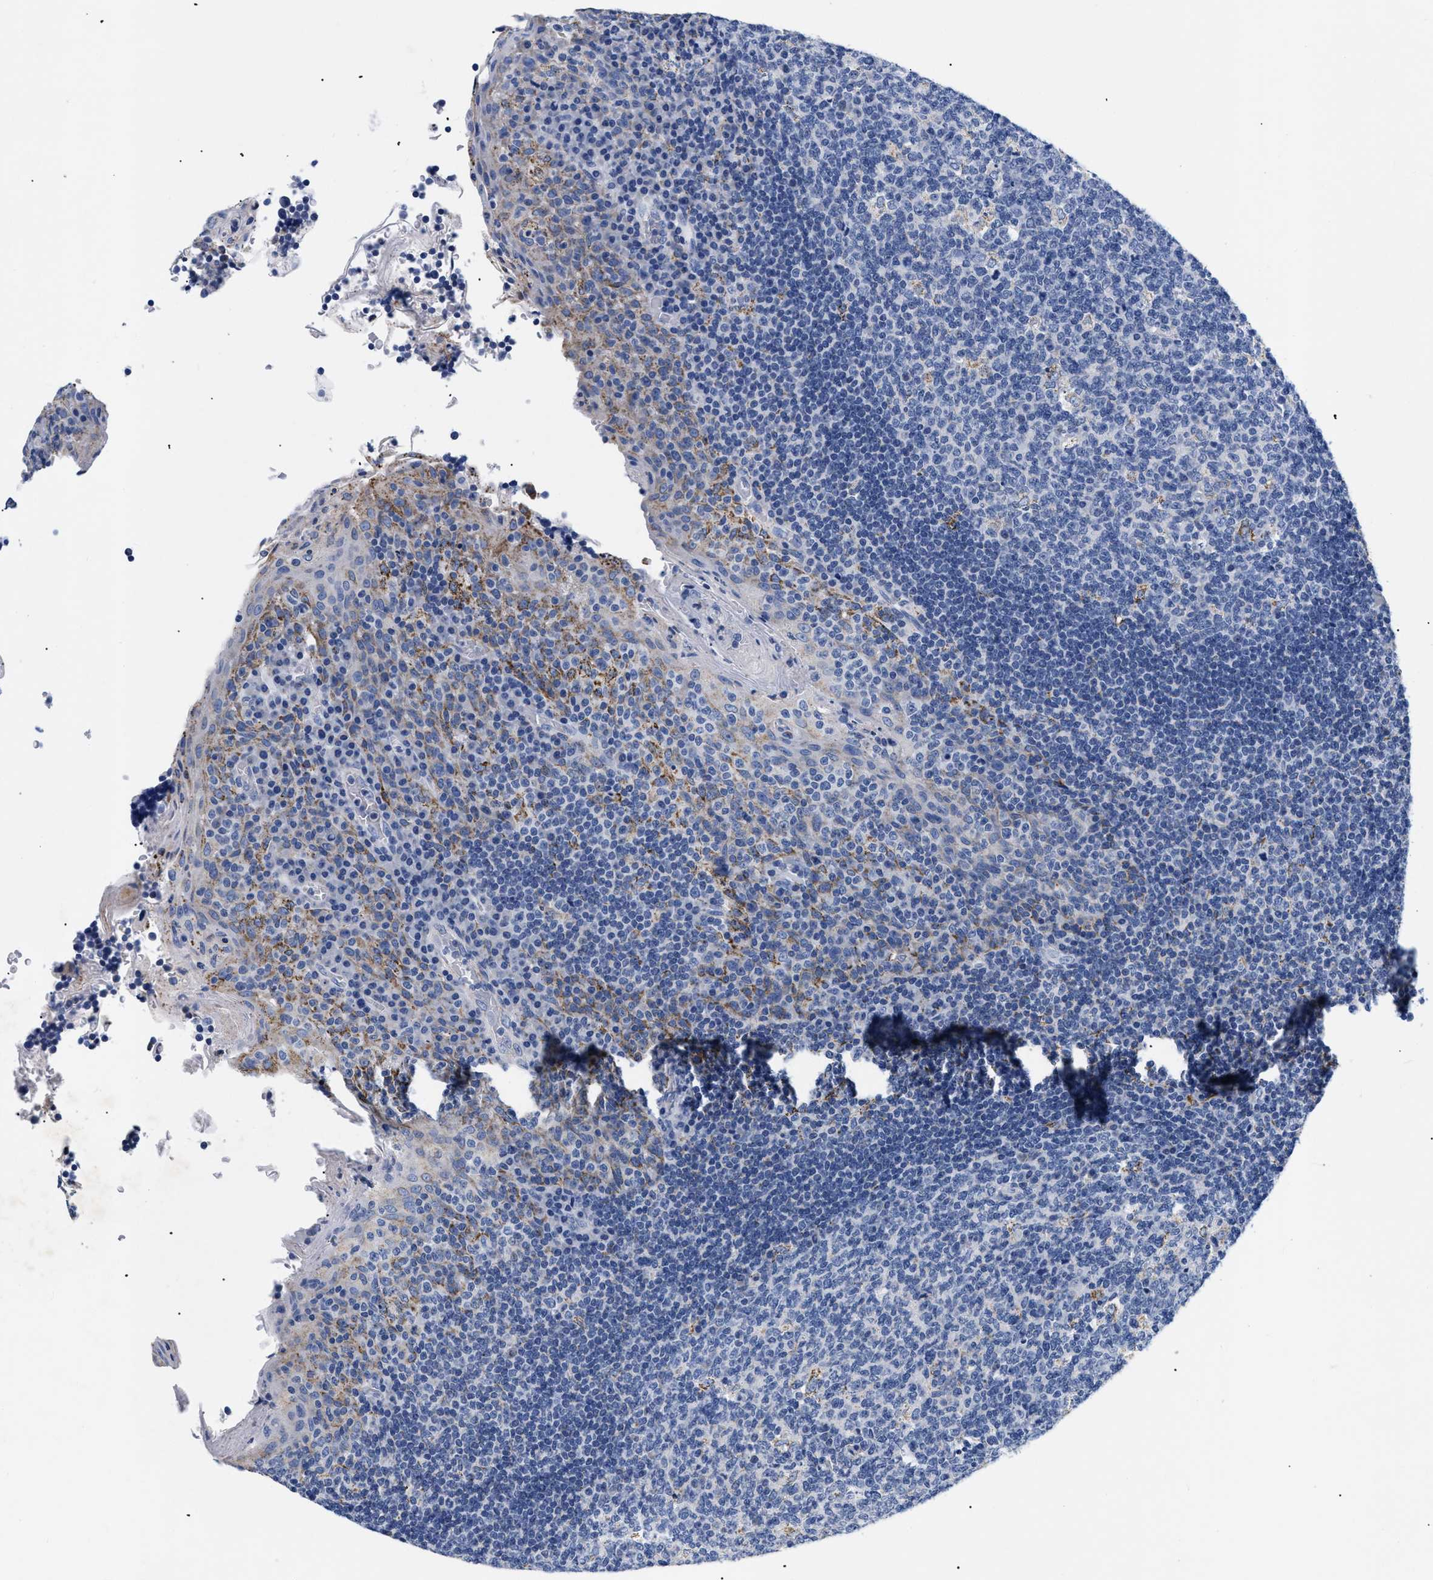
{"staining": {"intensity": "negative", "quantity": "none", "location": "none"}, "tissue": "tonsil", "cell_type": "Germinal center cells", "image_type": "normal", "snomed": [{"axis": "morphology", "description": "Normal tissue, NOS"}, {"axis": "topography", "description": "Tonsil"}], "caption": "IHC image of benign tonsil stained for a protein (brown), which exhibits no expression in germinal center cells.", "gene": "GPR149", "patient": {"sex": "male", "age": 17}}